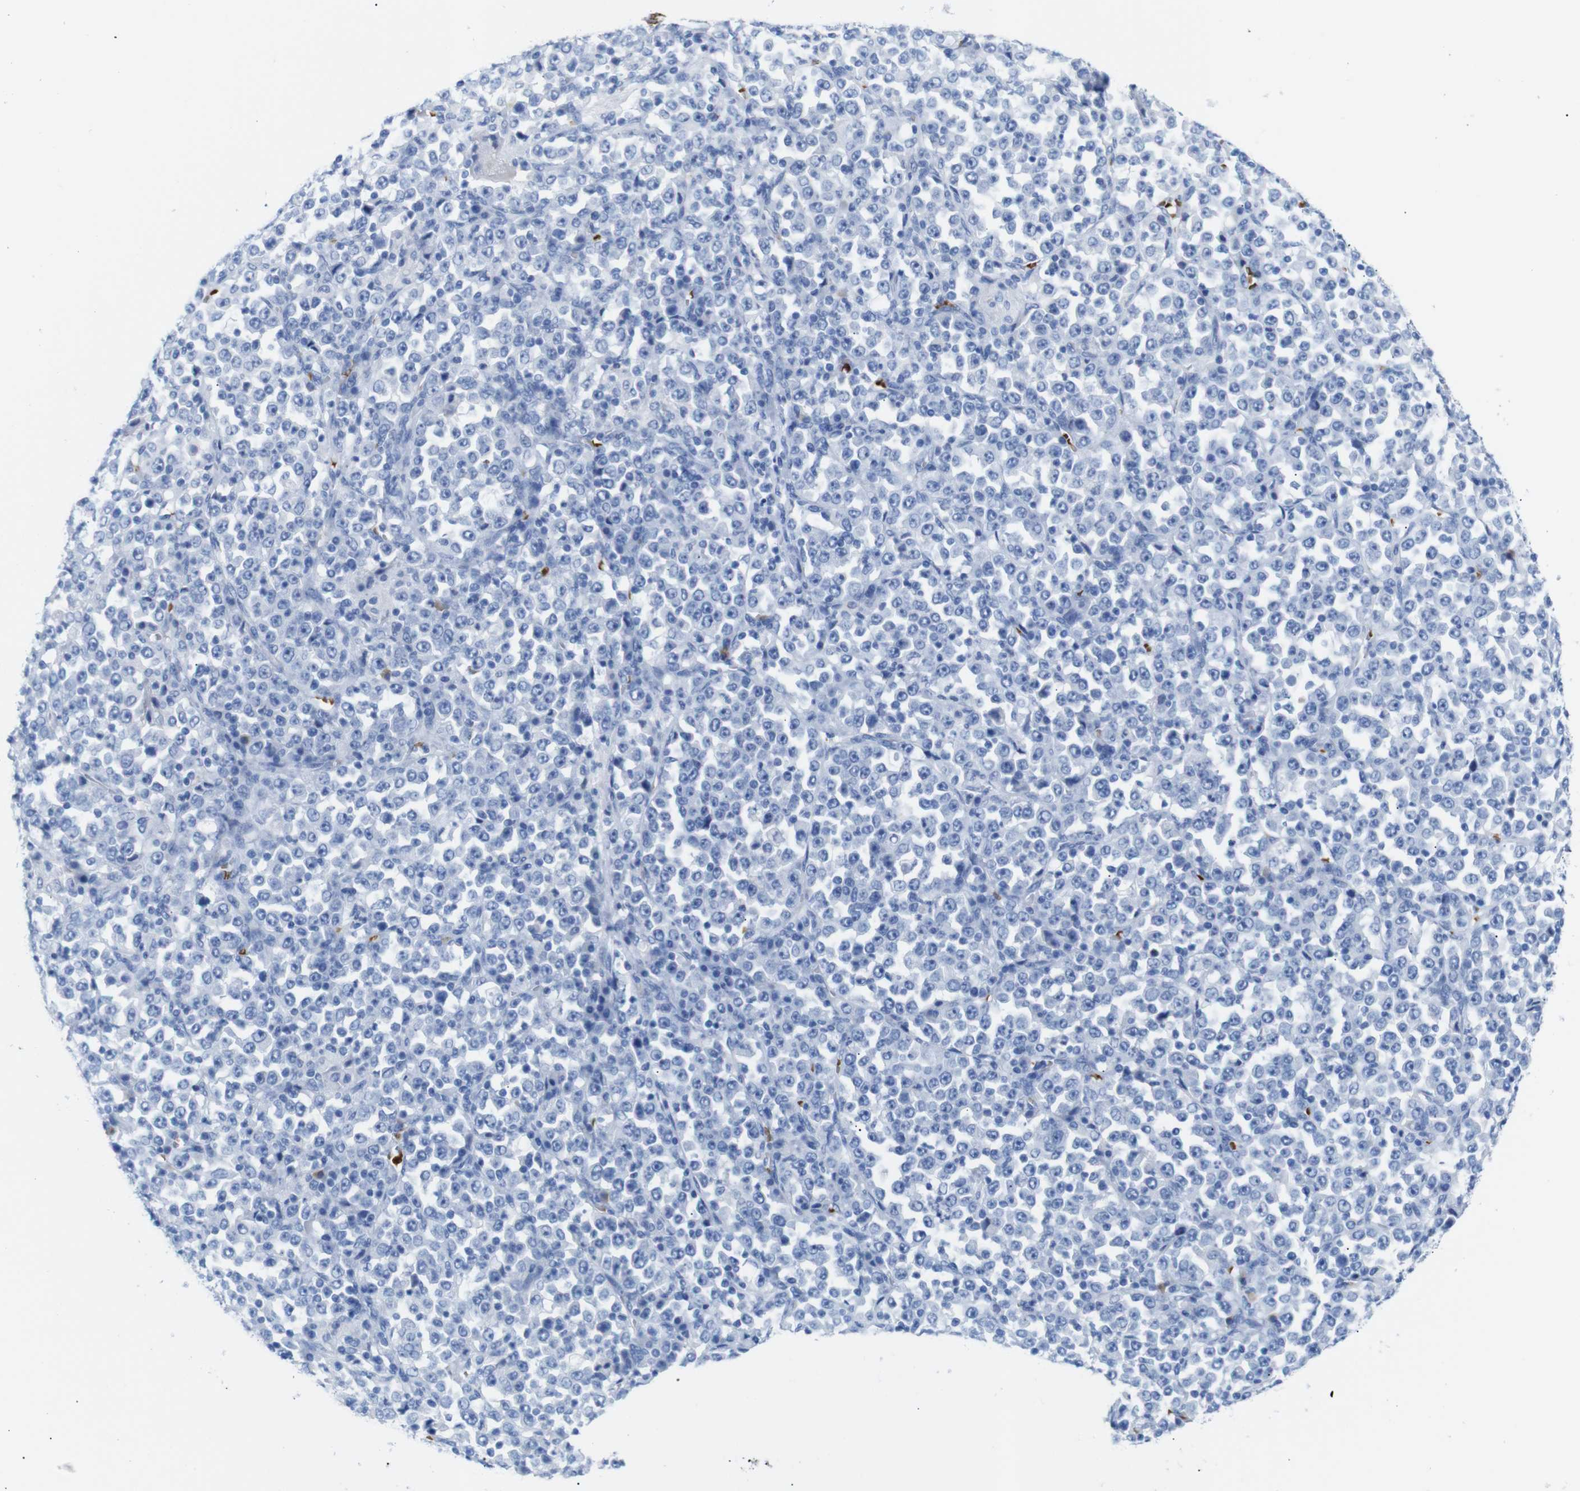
{"staining": {"intensity": "negative", "quantity": "none", "location": "none"}, "tissue": "stomach cancer", "cell_type": "Tumor cells", "image_type": "cancer", "snomed": [{"axis": "morphology", "description": "Normal tissue, NOS"}, {"axis": "morphology", "description": "Adenocarcinoma, NOS"}, {"axis": "topography", "description": "Stomach, upper"}, {"axis": "topography", "description": "Stomach"}], "caption": "Immunohistochemistry of stomach adenocarcinoma exhibits no positivity in tumor cells.", "gene": "ERVMER34-1", "patient": {"sex": "male", "age": 59}}